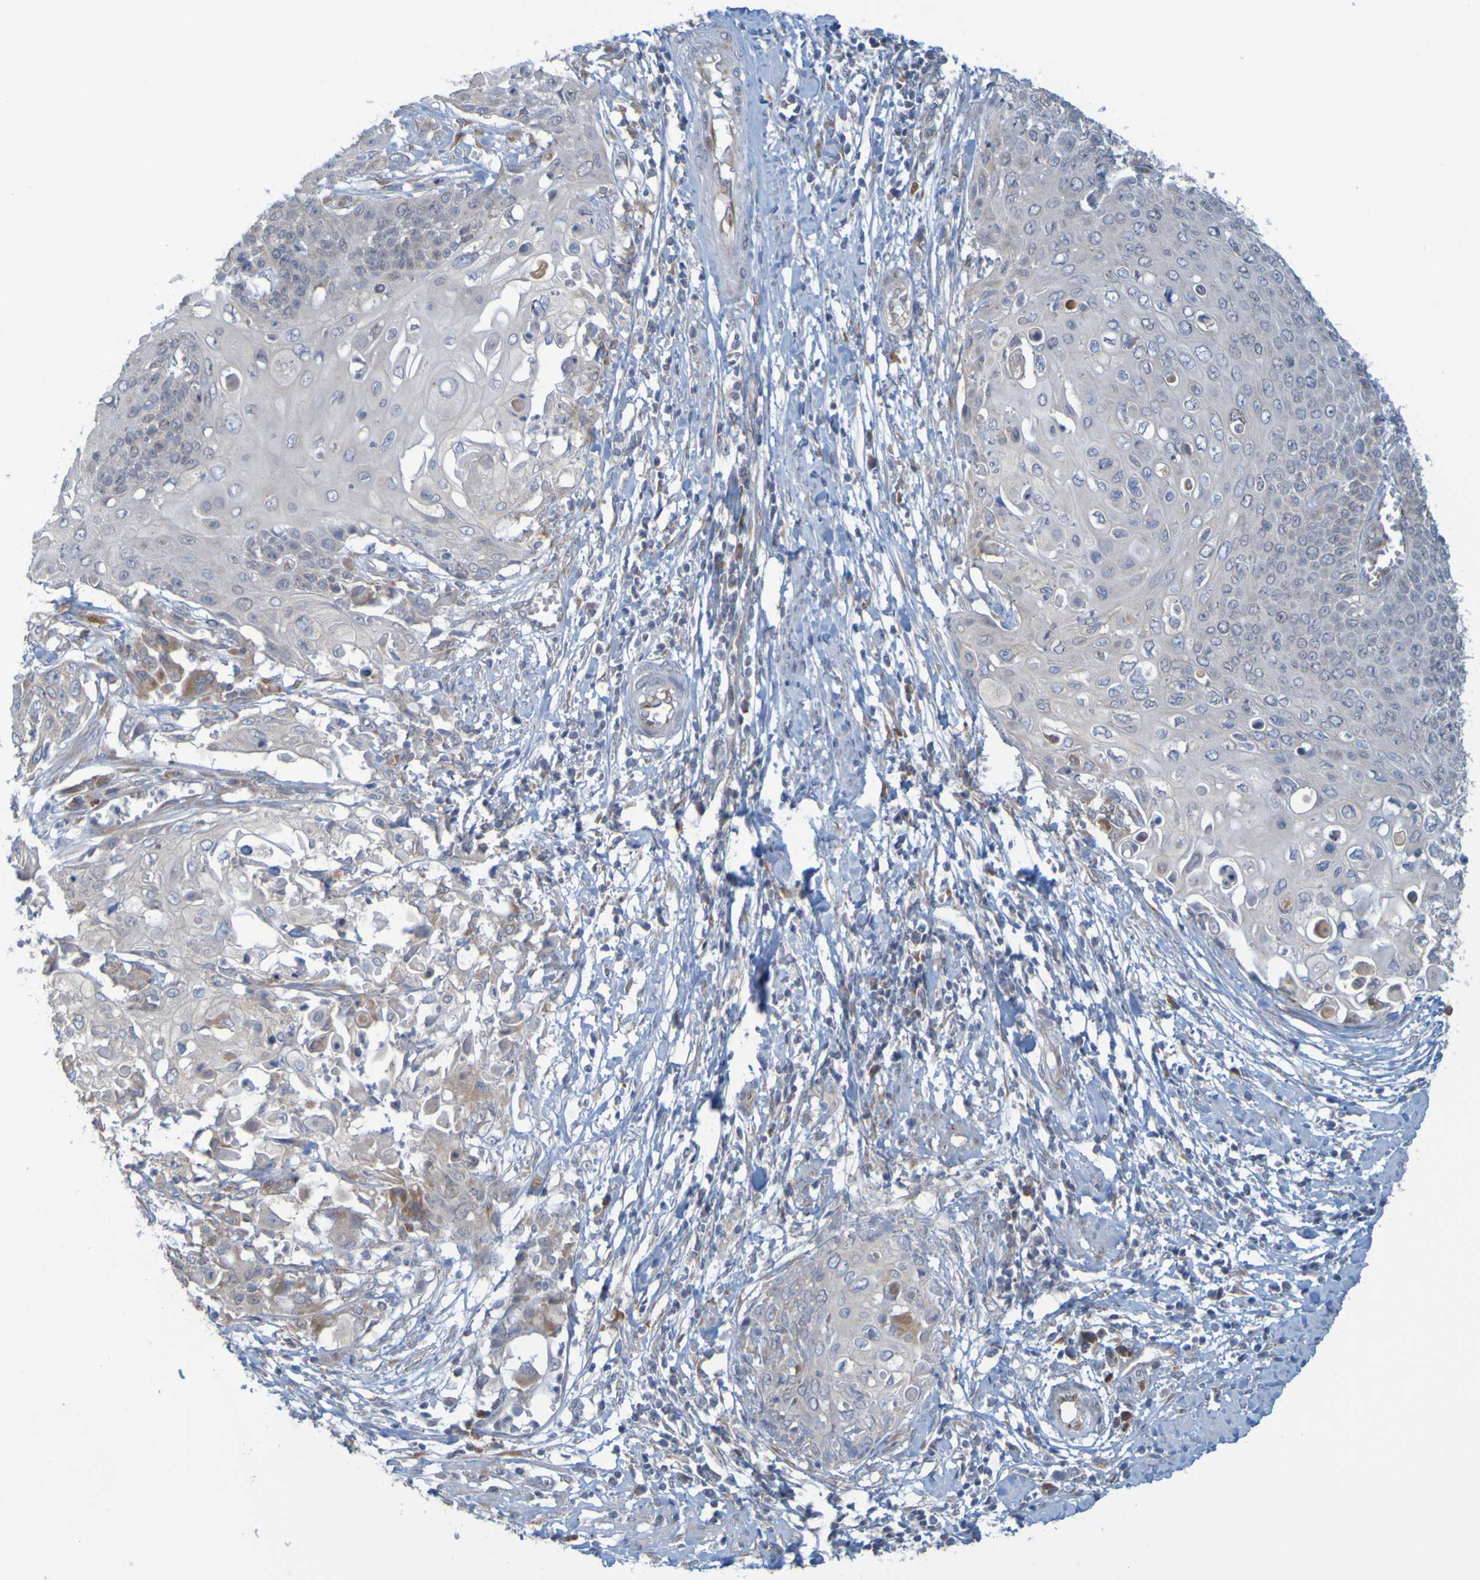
{"staining": {"intensity": "negative", "quantity": "none", "location": "none"}, "tissue": "cervical cancer", "cell_type": "Tumor cells", "image_type": "cancer", "snomed": [{"axis": "morphology", "description": "Squamous cell carcinoma, NOS"}, {"axis": "topography", "description": "Cervix"}], "caption": "A histopathology image of human cervical squamous cell carcinoma is negative for staining in tumor cells.", "gene": "MOGS", "patient": {"sex": "female", "age": 39}}